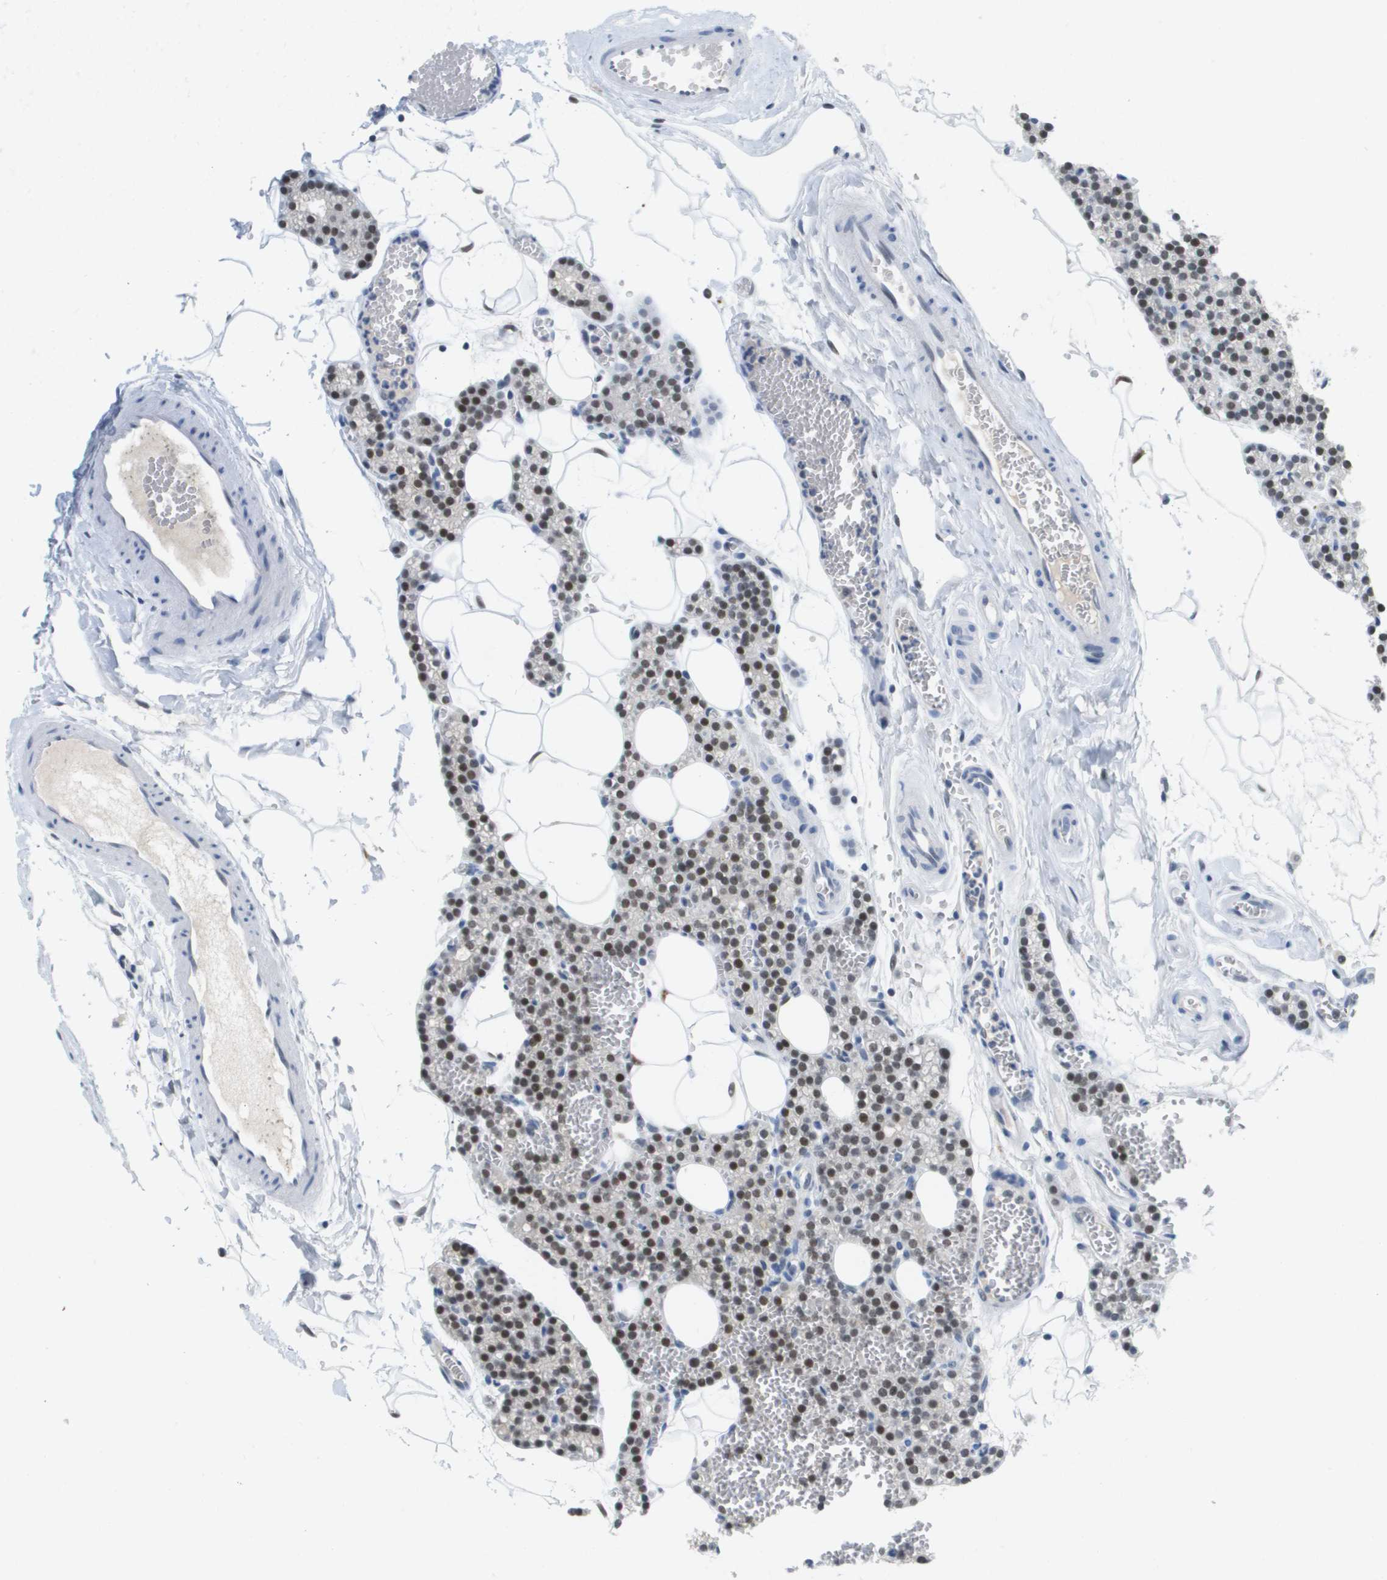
{"staining": {"intensity": "moderate", "quantity": ">75%", "location": "nuclear"}, "tissue": "parathyroid gland", "cell_type": "Glandular cells", "image_type": "normal", "snomed": [{"axis": "morphology", "description": "Normal tissue, NOS"}, {"axis": "morphology", "description": "Adenoma, NOS"}, {"axis": "topography", "description": "Parathyroid gland"}], "caption": "DAB immunohistochemical staining of benign human parathyroid gland reveals moderate nuclear protein expression in approximately >75% of glandular cells.", "gene": "TP53RK", "patient": {"sex": "female", "age": 58}}